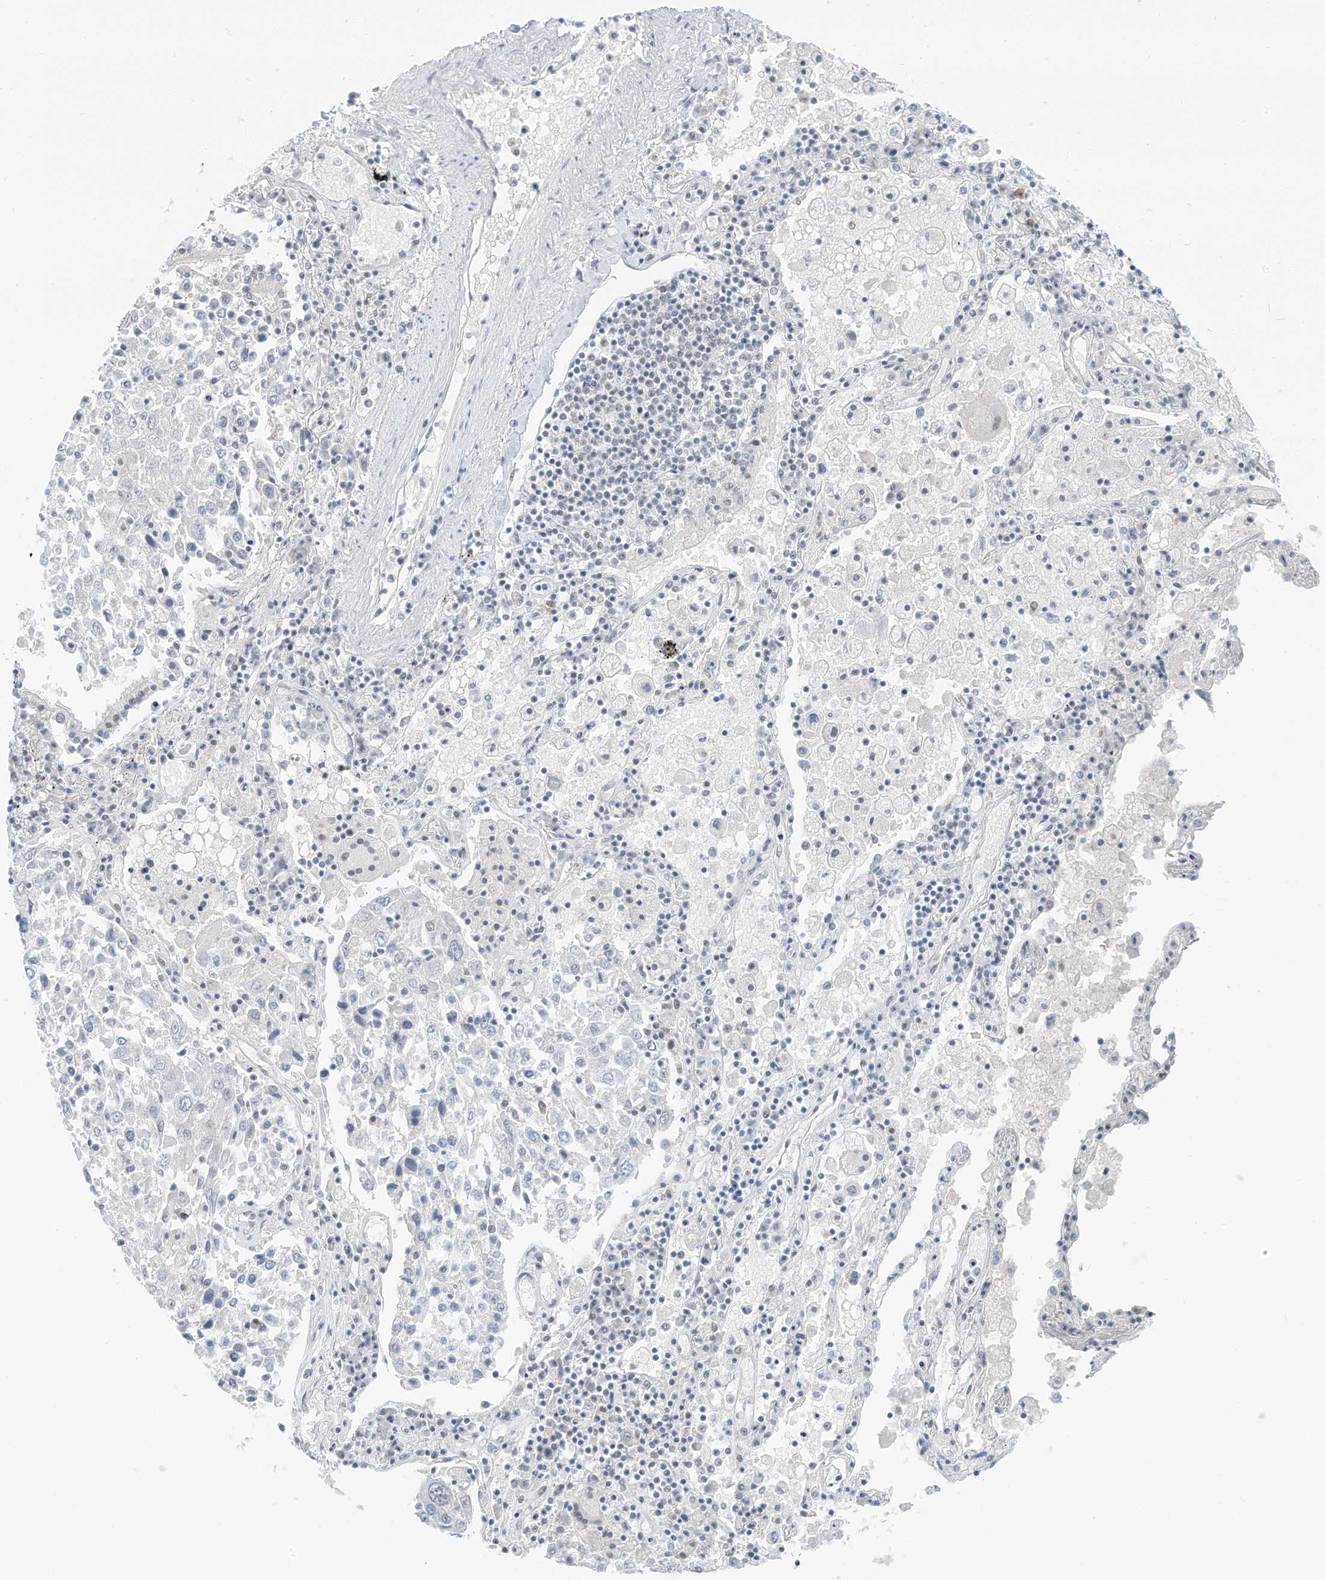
{"staining": {"intensity": "negative", "quantity": "none", "location": "none"}, "tissue": "lung cancer", "cell_type": "Tumor cells", "image_type": "cancer", "snomed": [{"axis": "morphology", "description": "Squamous cell carcinoma, NOS"}, {"axis": "topography", "description": "Lung"}], "caption": "High magnification brightfield microscopy of lung cancer stained with DAB (3,3'-diaminobenzidine) (brown) and counterstained with hematoxylin (blue): tumor cells show no significant positivity. (Brightfield microscopy of DAB immunohistochemistry (IHC) at high magnification).", "gene": "PGC", "patient": {"sex": "male", "age": 65}}